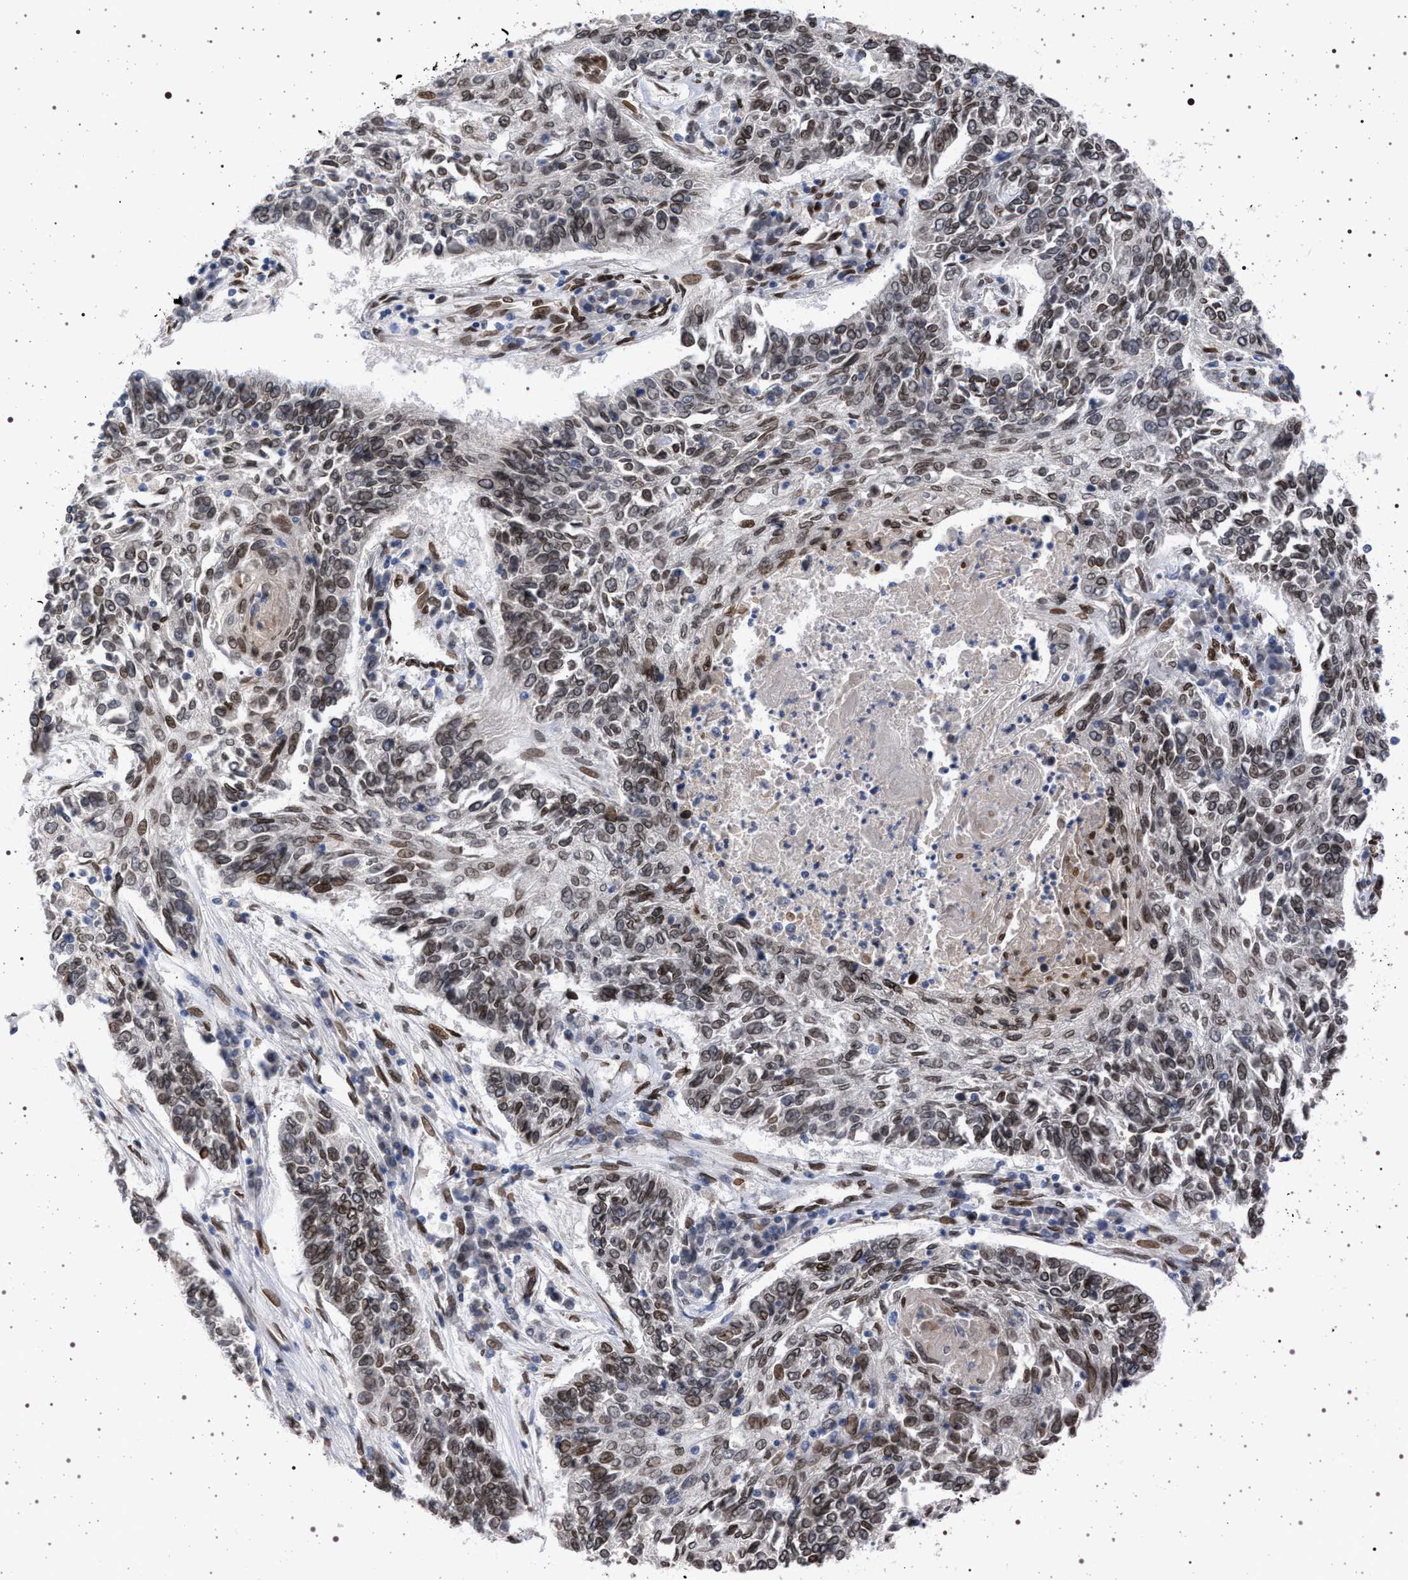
{"staining": {"intensity": "moderate", "quantity": ">75%", "location": "nuclear"}, "tissue": "lung cancer", "cell_type": "Tumor cells", "image_type": "cancer", "snomed": [{"axis": "morphology", "description": "Normal tissue, NOS"}, {"axis": "morphology", "description": "Squamous cell carcinoma, NOS"}, {"axis": "topography", "description": "Cartilage tissue"}, {"axis": "topography", "description": "Bronchus"}, {"axis": "topography", "description": "Lung"}], "caption": "A medium amount of moderate nuclear expression is seen in about >75% of tumor cells in squamous cell carcinoma (lung) tissue.", "gene": "ING2", "patient": {"sex": "female", "age": 49}}